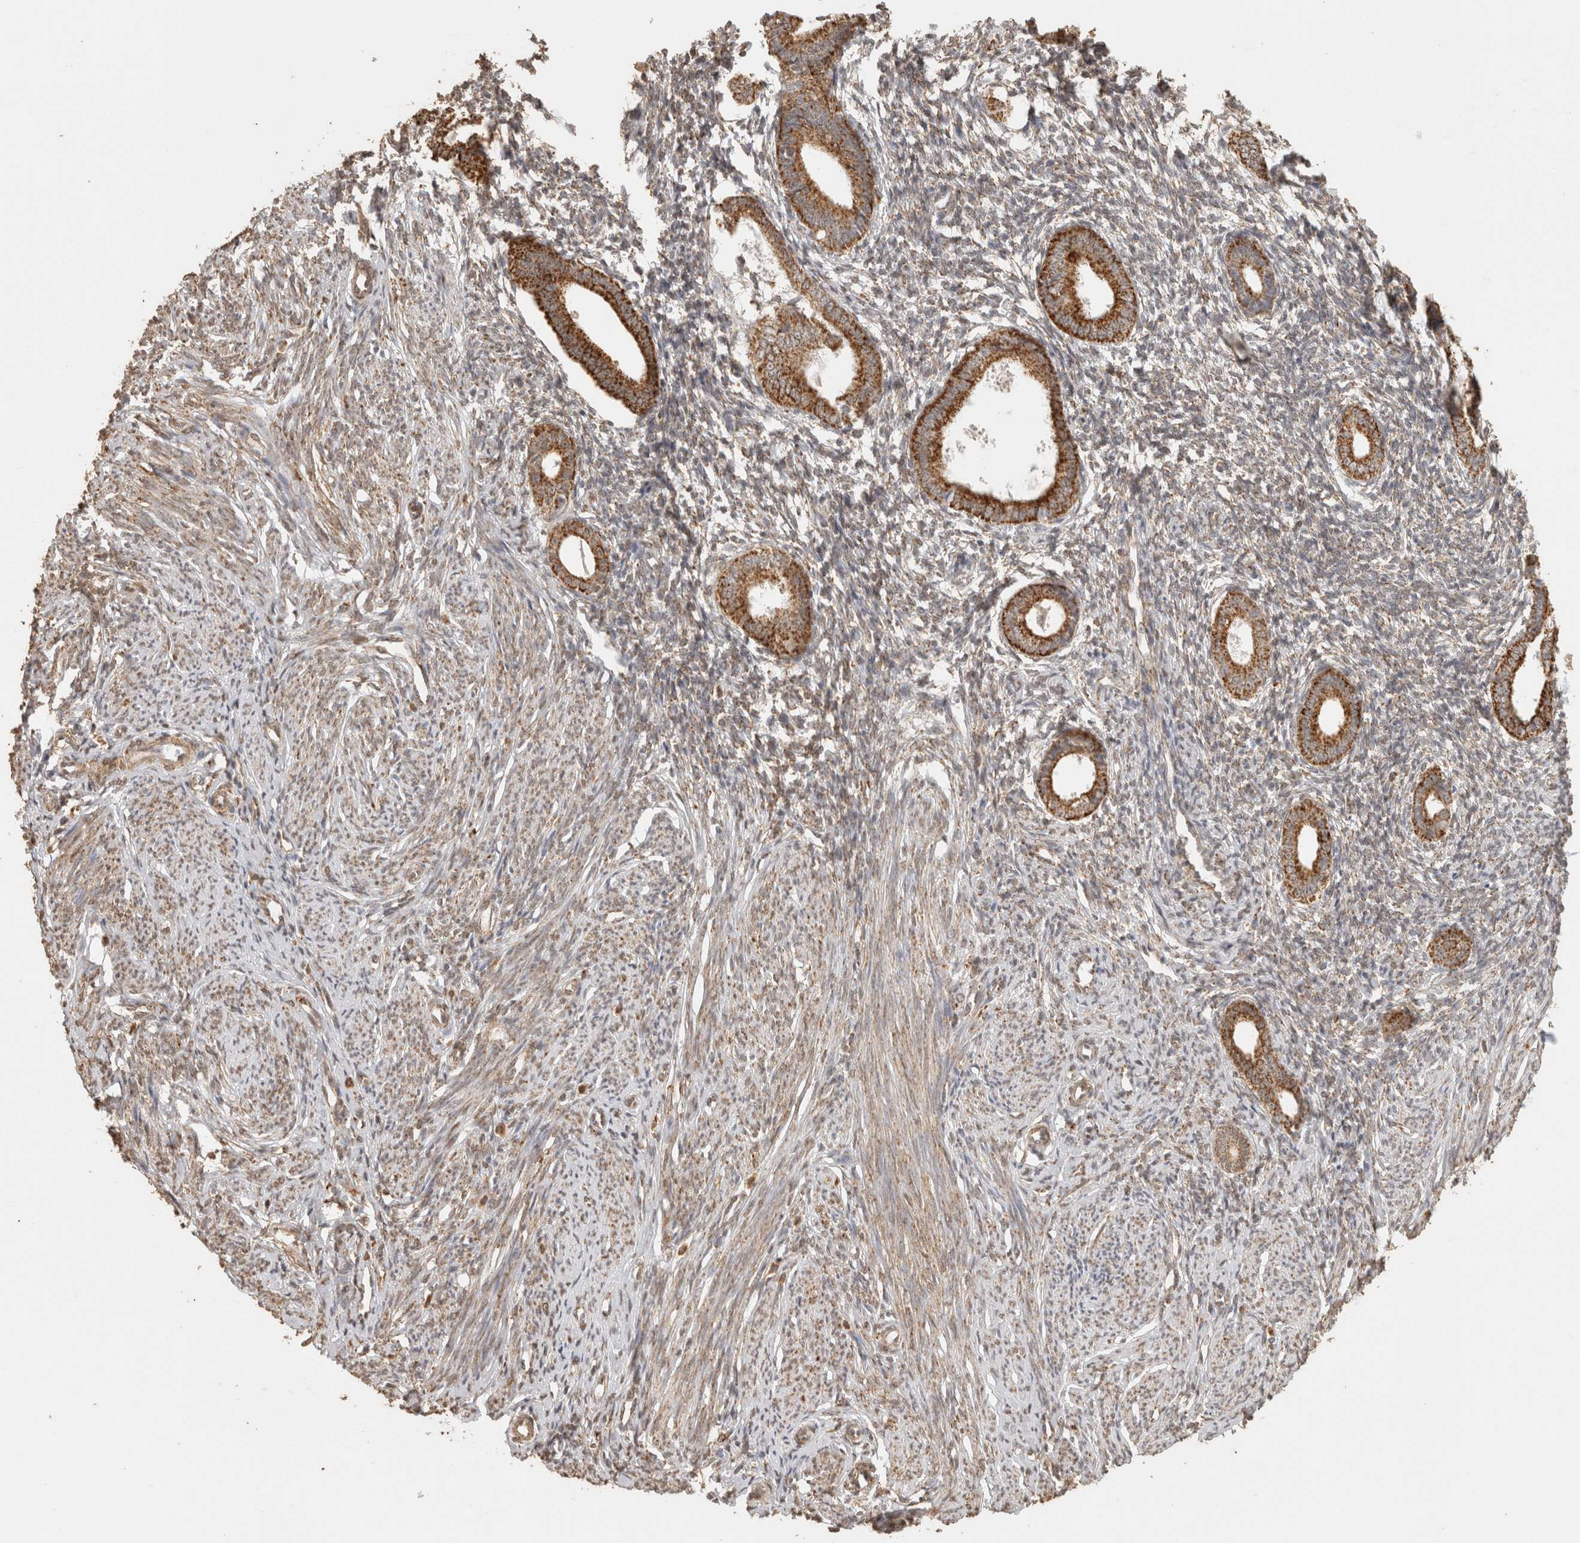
{"staining": {"intensity": "weak", "quantity": "25%-75%", "location": "cytoplasmic/membranous"}, "tissue": "endometrium", "cell_type": "Cells in endometrial stroma", "image_type": "normal", "snomed": [{"axis": "morphology", "description": "Normal tissue, NOS"}, {"axis": "topography", "description": "Endometrium"}], "caption": "Protein staining demonstrates weak cytoplasmic/membranous expression in about 25%-75% of cells in endometrial stroma in benign endometrium. The staining was performed using DAB (3,3'-diaminobenzidine), with brown indicating positive protein expression. Nuclei are stained blue with hematoxylin.", "gene": "BNIP3L", "patient": {"sex": "female", "age": 56}}